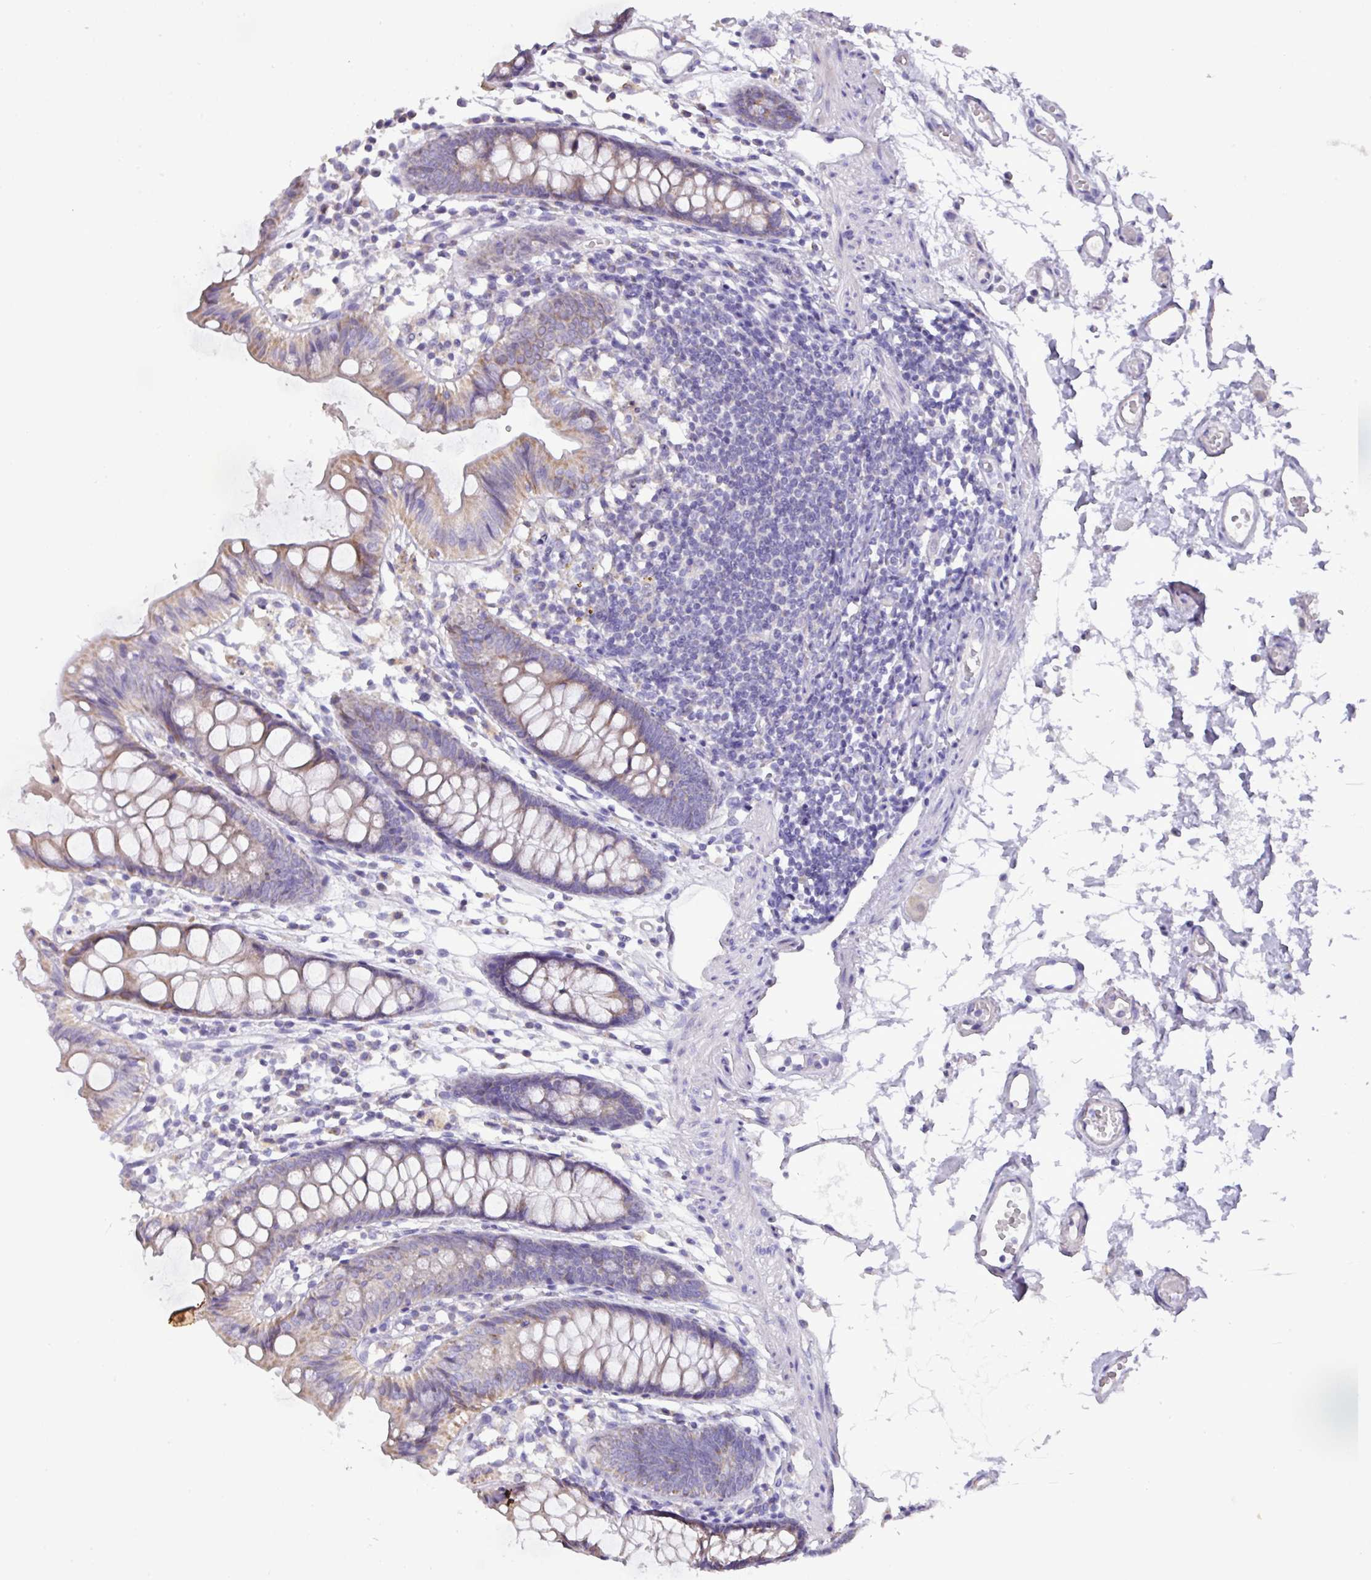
{"staining": {"intensity": "negative", "quantity": "none", "location": "none"}, "tissue": "colon", "cell_type": "Endothelial cells", "image_type": "normal", "snomed": [{"axis": "morphology", "description": "Normal tissue, NOS"}, {"axis": "topography", "description": "Colon"}], "caption": "Immunohistochemistry photomicrograph of normal colon: human colon stained with DAB shows no significant protein staining in endothelial cells.", "gene": "MT", "patient": {"sex": "female", "age": 84}}